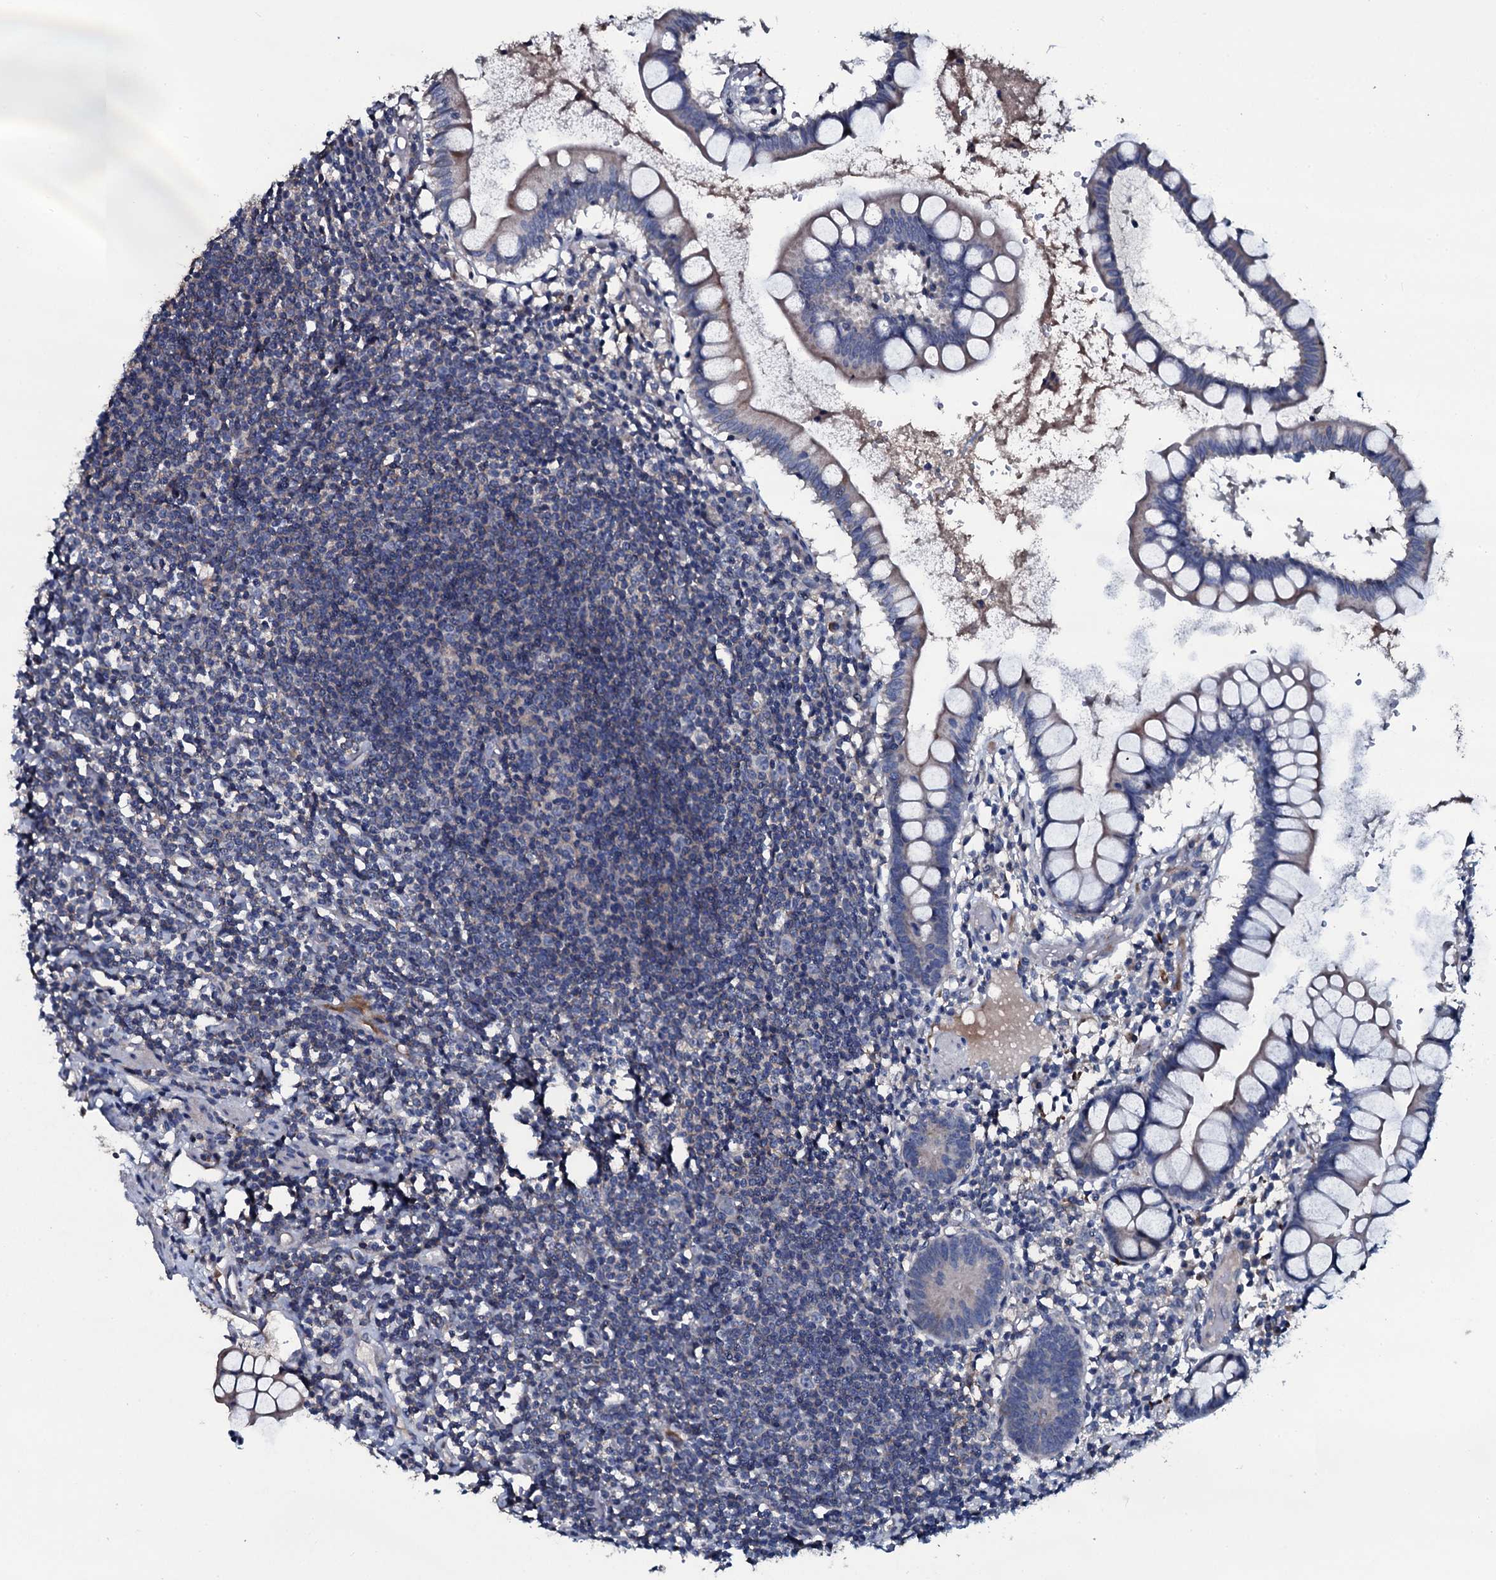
{"staining": {"intensity": "negative", "quantity": "none", "location": "none"}, "tissue": "colon", "cell_type": "Endothelial cells", "image_type": "normal", "snomed": [{"axis": "morphology", "description": "Normal tissue, NOS"}, {"axis": "morphology", "description": "Adenocarcinoma, NOS"}, {"axis": "topography", "description": "Colon"}], "caption": "IHC photomicrograph of unremarkable colon stained for a protein (brown), which displays no expression in endothelial cells. (Stains: DAB (3,3'-diaminobenzidine) immunohistochemistry with hematoxylin counter stain, Microscopy: brightfield microscopy at high magnification).", "gene": "IL12B", "patient": {"sex": "female", "age": 55}}